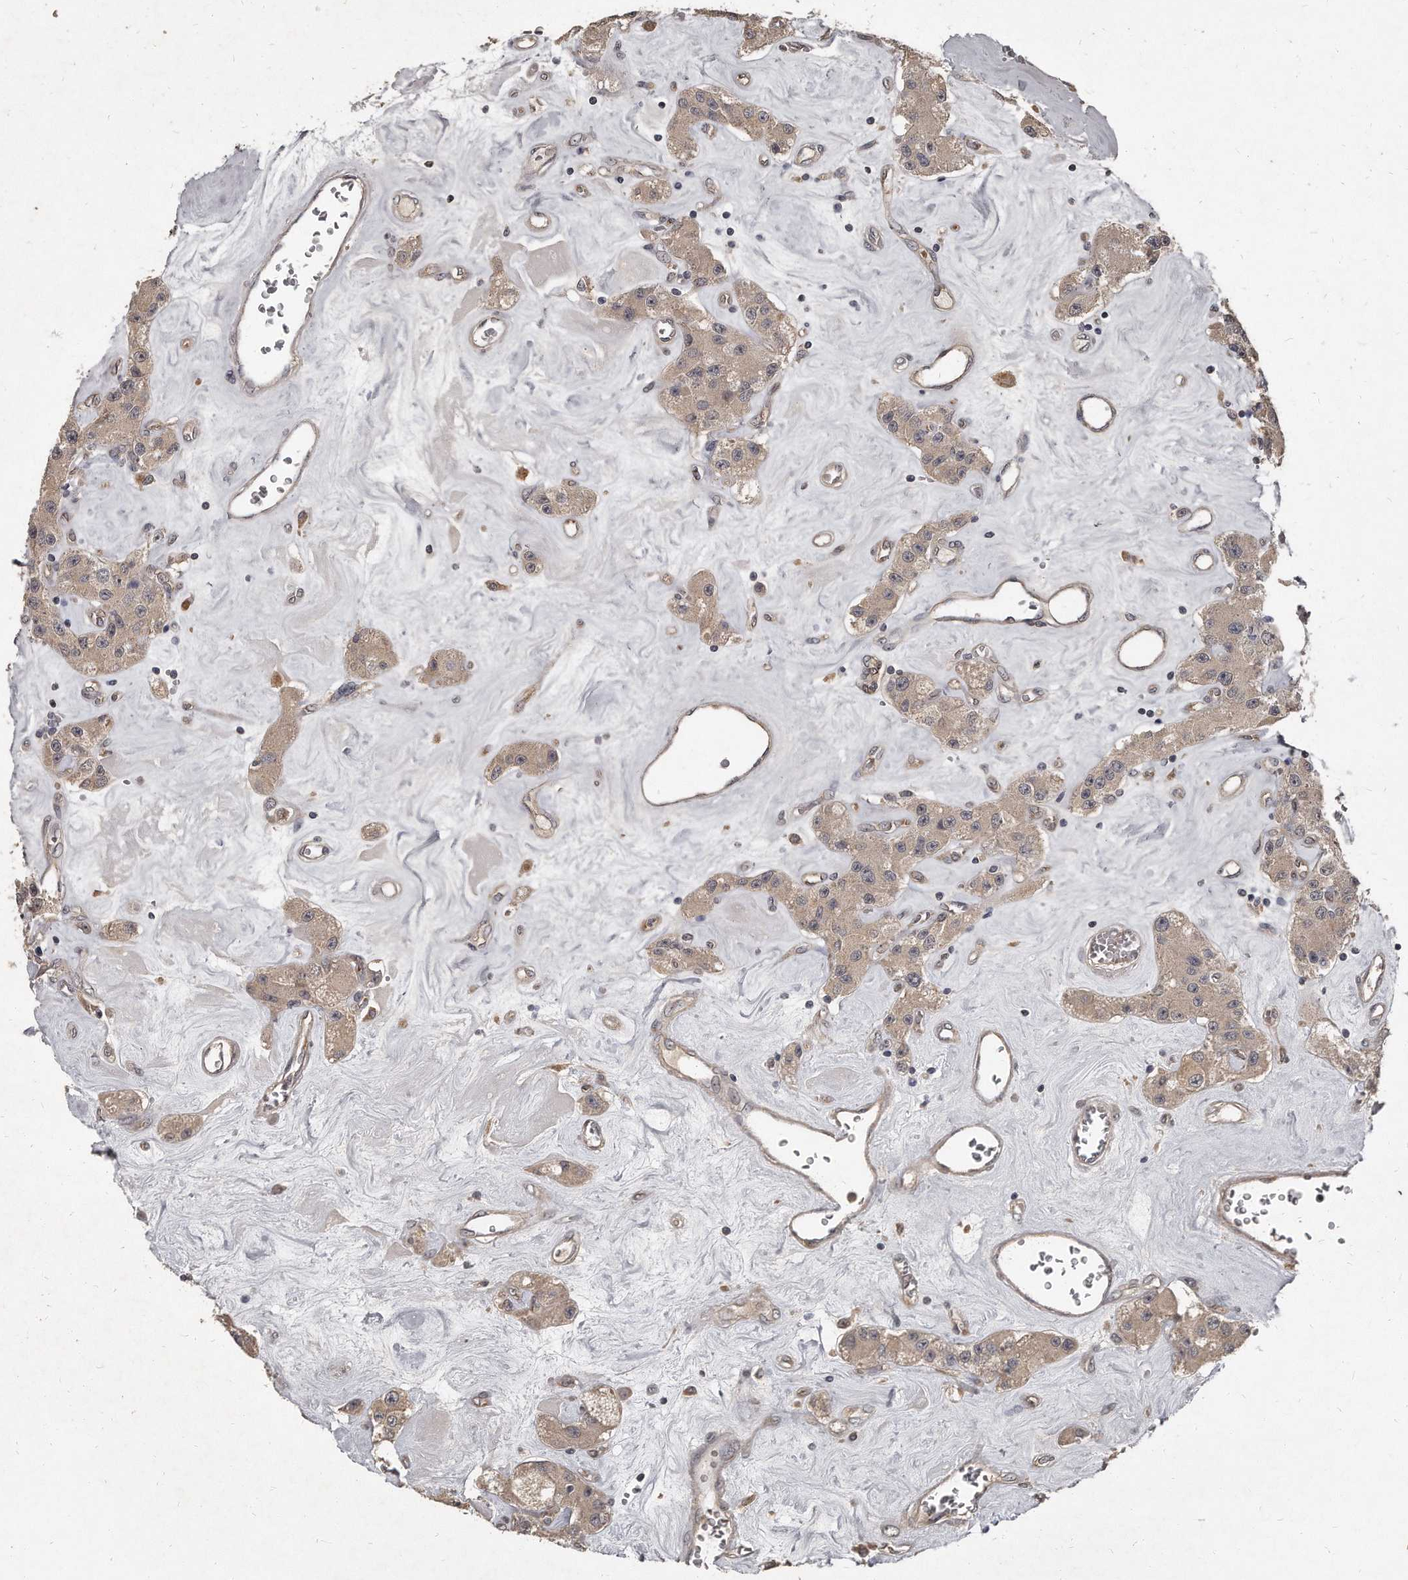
{"staining": {"intensity": "weak", "quantity": ">75%", "location": "cytoplasmic/membranous"}, "tissue": "carcinoid", "cell_type": "Tumor cells", "image_type": "cancer", "snomed": [{"axis": "morphology", "description": "Carcinoid, malignant, NOS"}, {"axis": "topography", "description": "Pancreas"}], "caption": "There is low levels of weak cytoplasmic/membranous expression in tumor cells of carcinoid, as demonstrated by immunohistochemical staining (brown color).", "gene": "GRB10", "patient": {"sex": "male", "age": 41}}